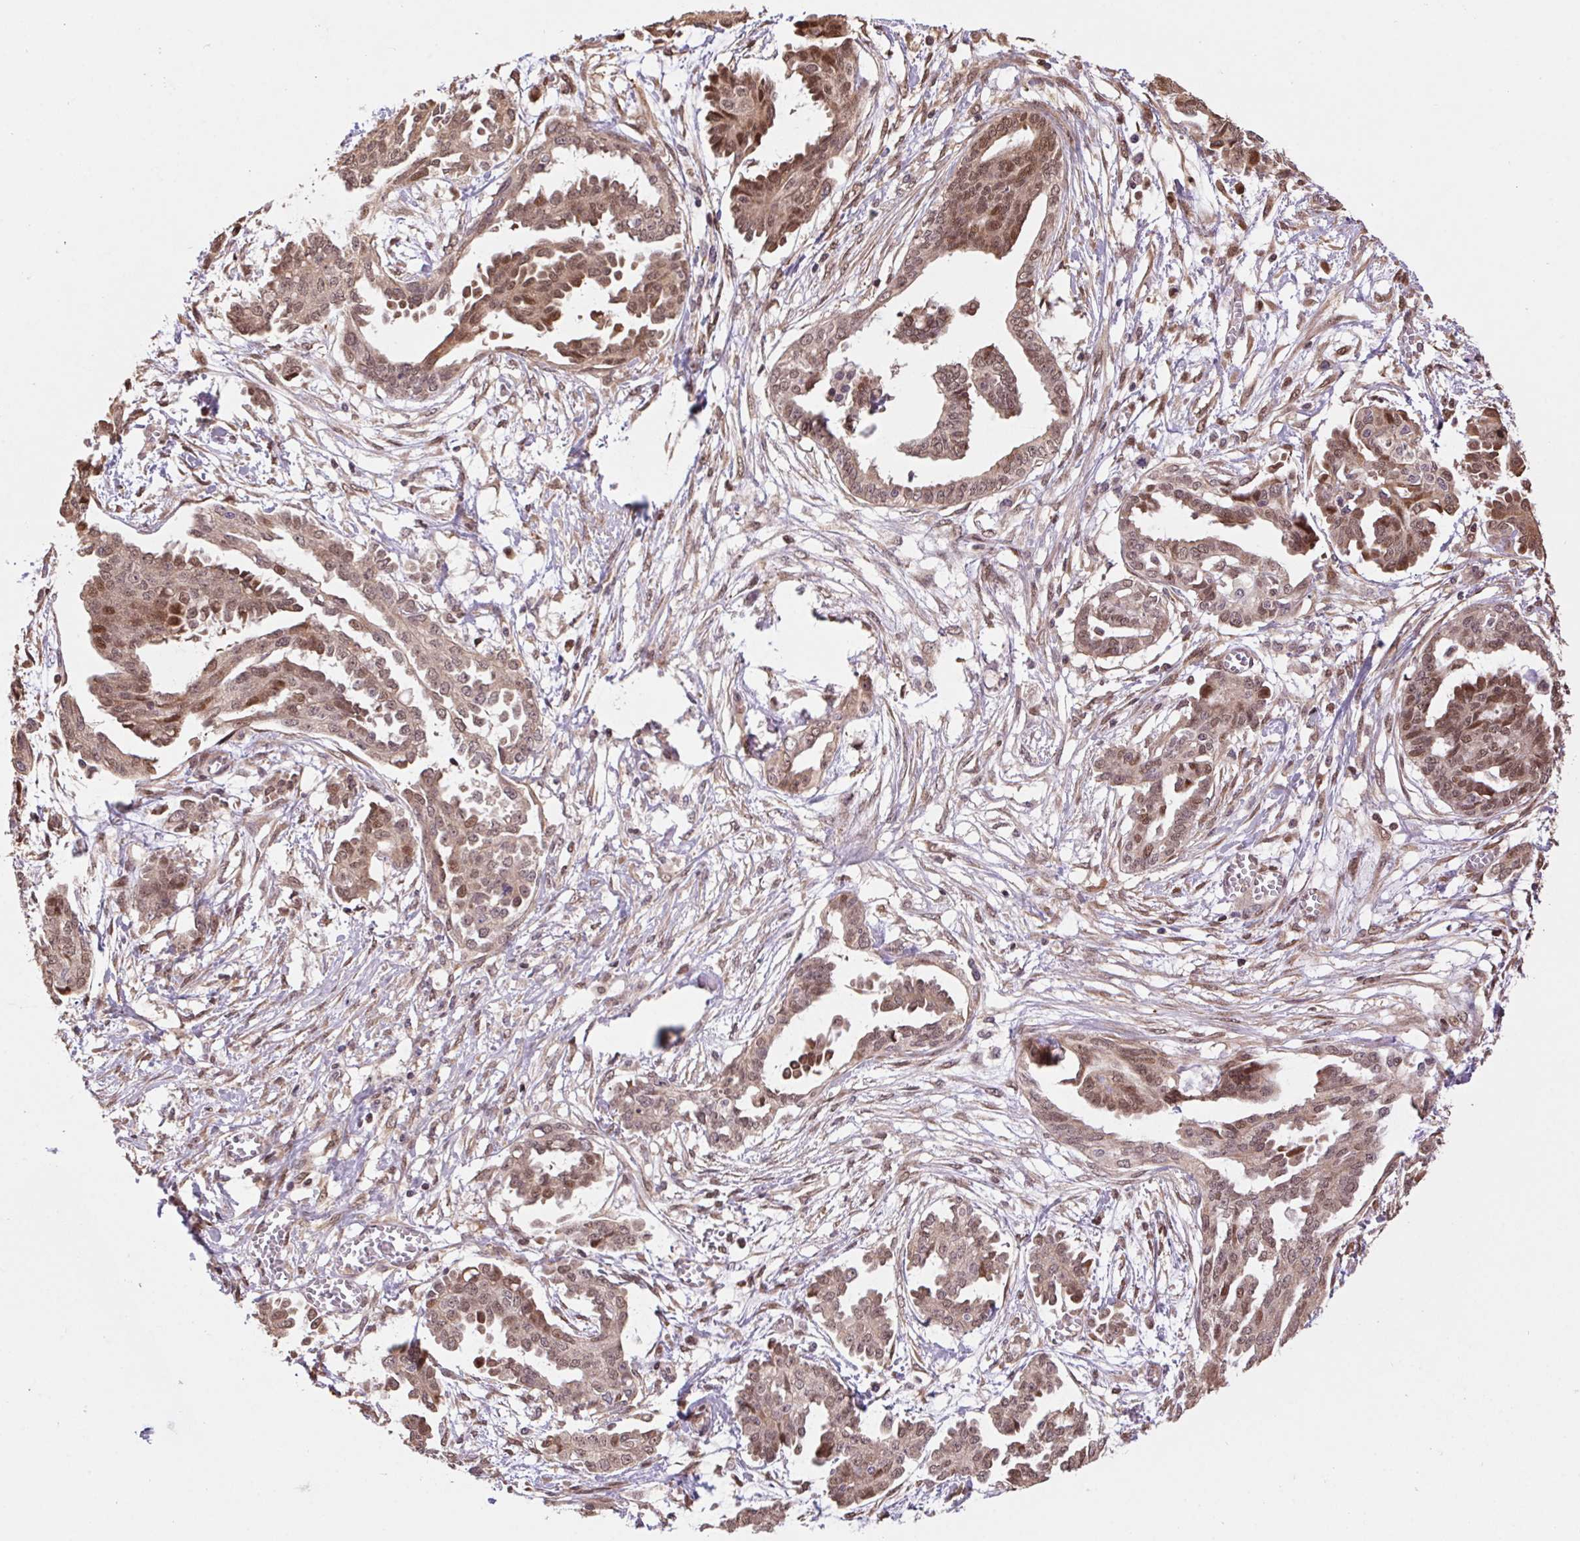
{"staining": {"intensity": "moderate", "quantity": ">75%", "location": "cytoplasmic/membranous,nuclear"}, "tissue": "ovarian cancer", "cell_type": "Tumor cells", "image_type": "cancer", "snomed": [{"axis": "morphology", "description": "Cystadenocarcinoma, serous, NOS"}, {"axis": "topography", "description": "Ovary"}], "caption": "Protein expression analysis of ovarian cancer displays moderate cytoplasmic/membranous and nuclear positivity in approximately >75% of tumor cells.", "gene": "CUTA", "patient": {"sex": "female", "age": 71}}